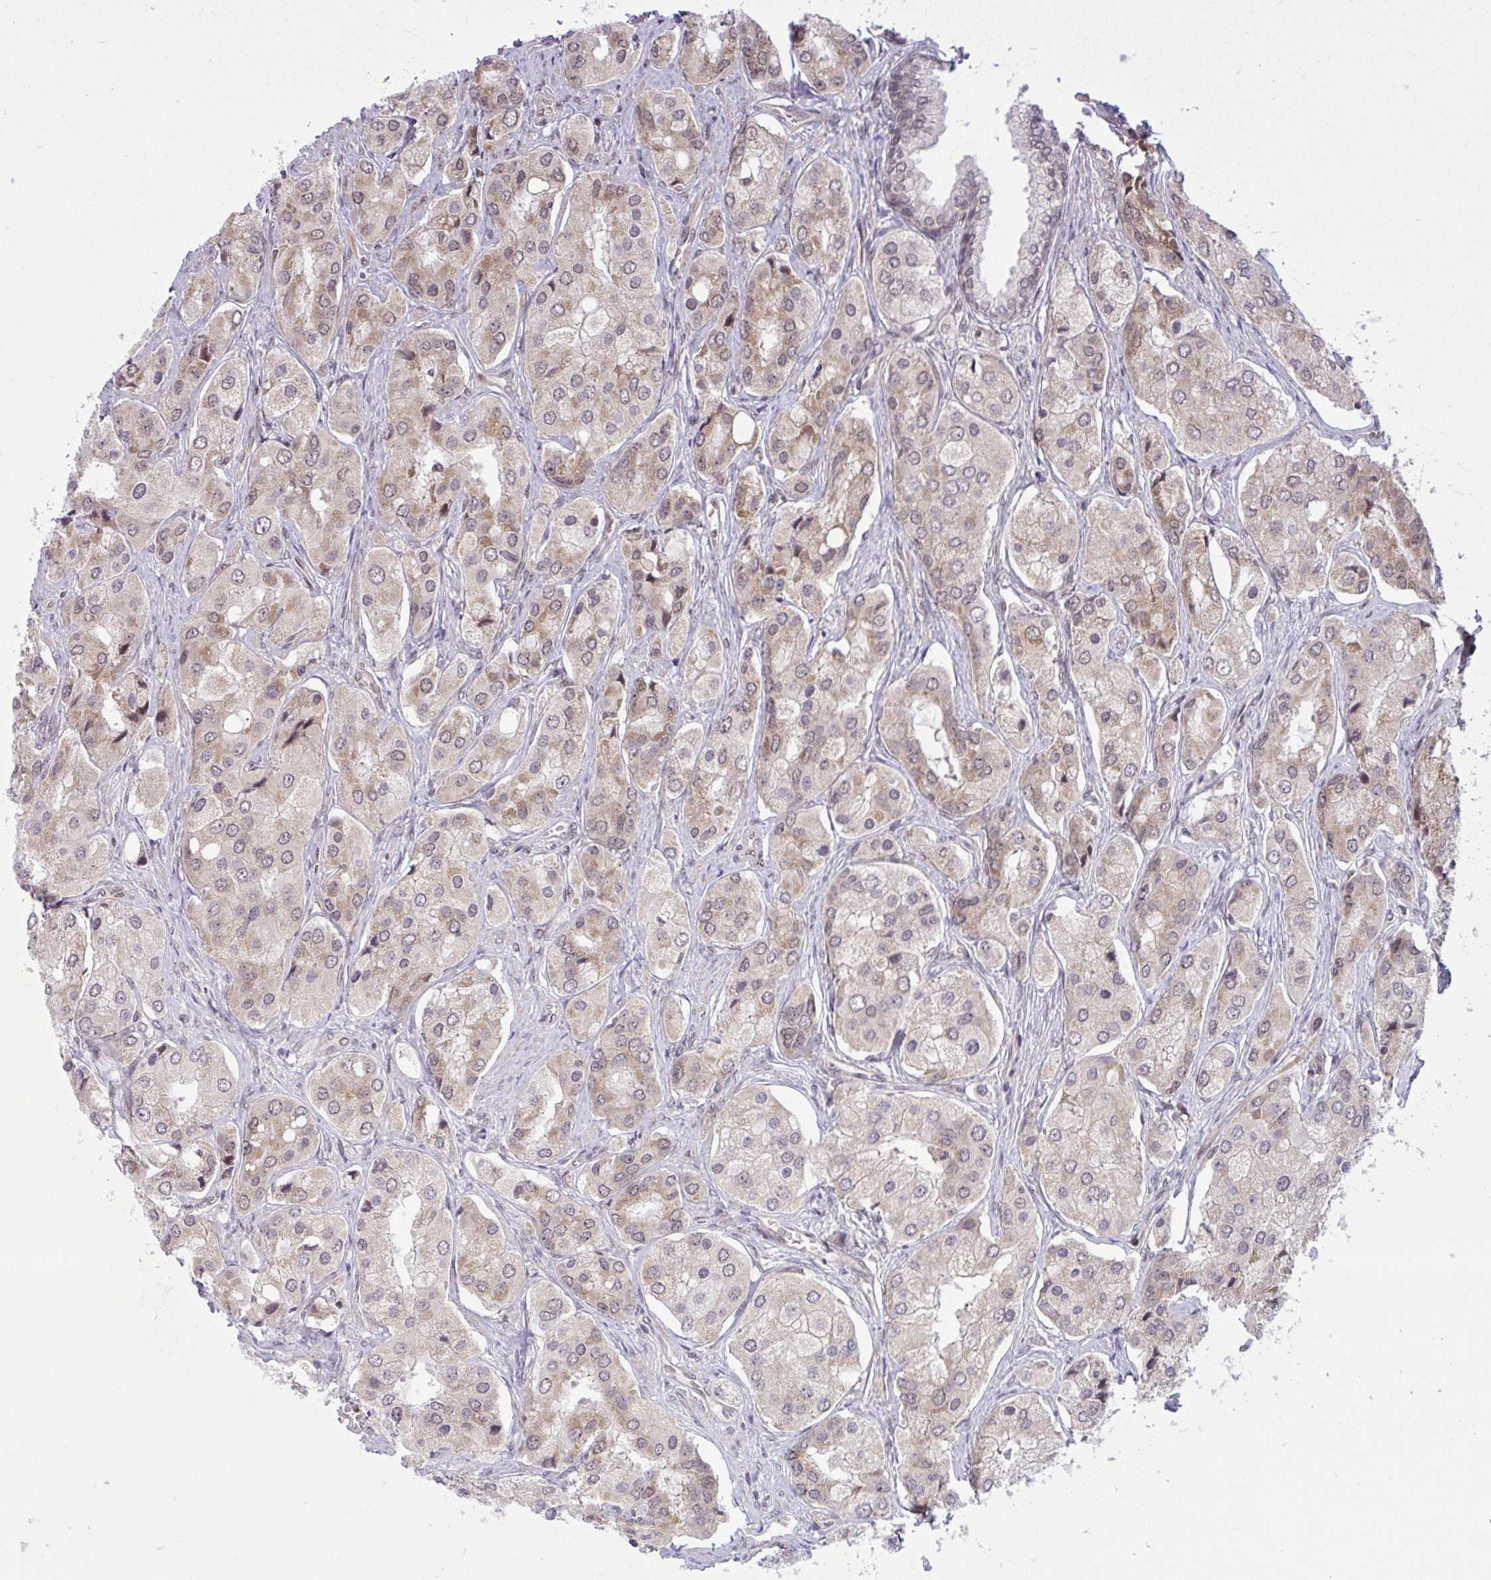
{"staining": {"intensity": "weak", "quantity": ">75%", "location": "cytoplasmic/membranous,nuclear"}, "tissue": "prostate cancer", "cell_type": "Tumor cells", "image_type": "cancer", "snomed": [{"axis": "morphology", "description": "Adenocarcinoma, Low grade"}, {"axis": "topography", "description": "Prostate"}], "caption": "Immunohistochemistry (IHC) of prostate cancer shows low levels of weak cytoplasmic/membranous and nuclear positivity in about >75% of tumor cells. (Brightfield microscopy of DAB IHC at high magnification).", "gene": "KLF2", "patient": {"sex": "male", "age": 69}}